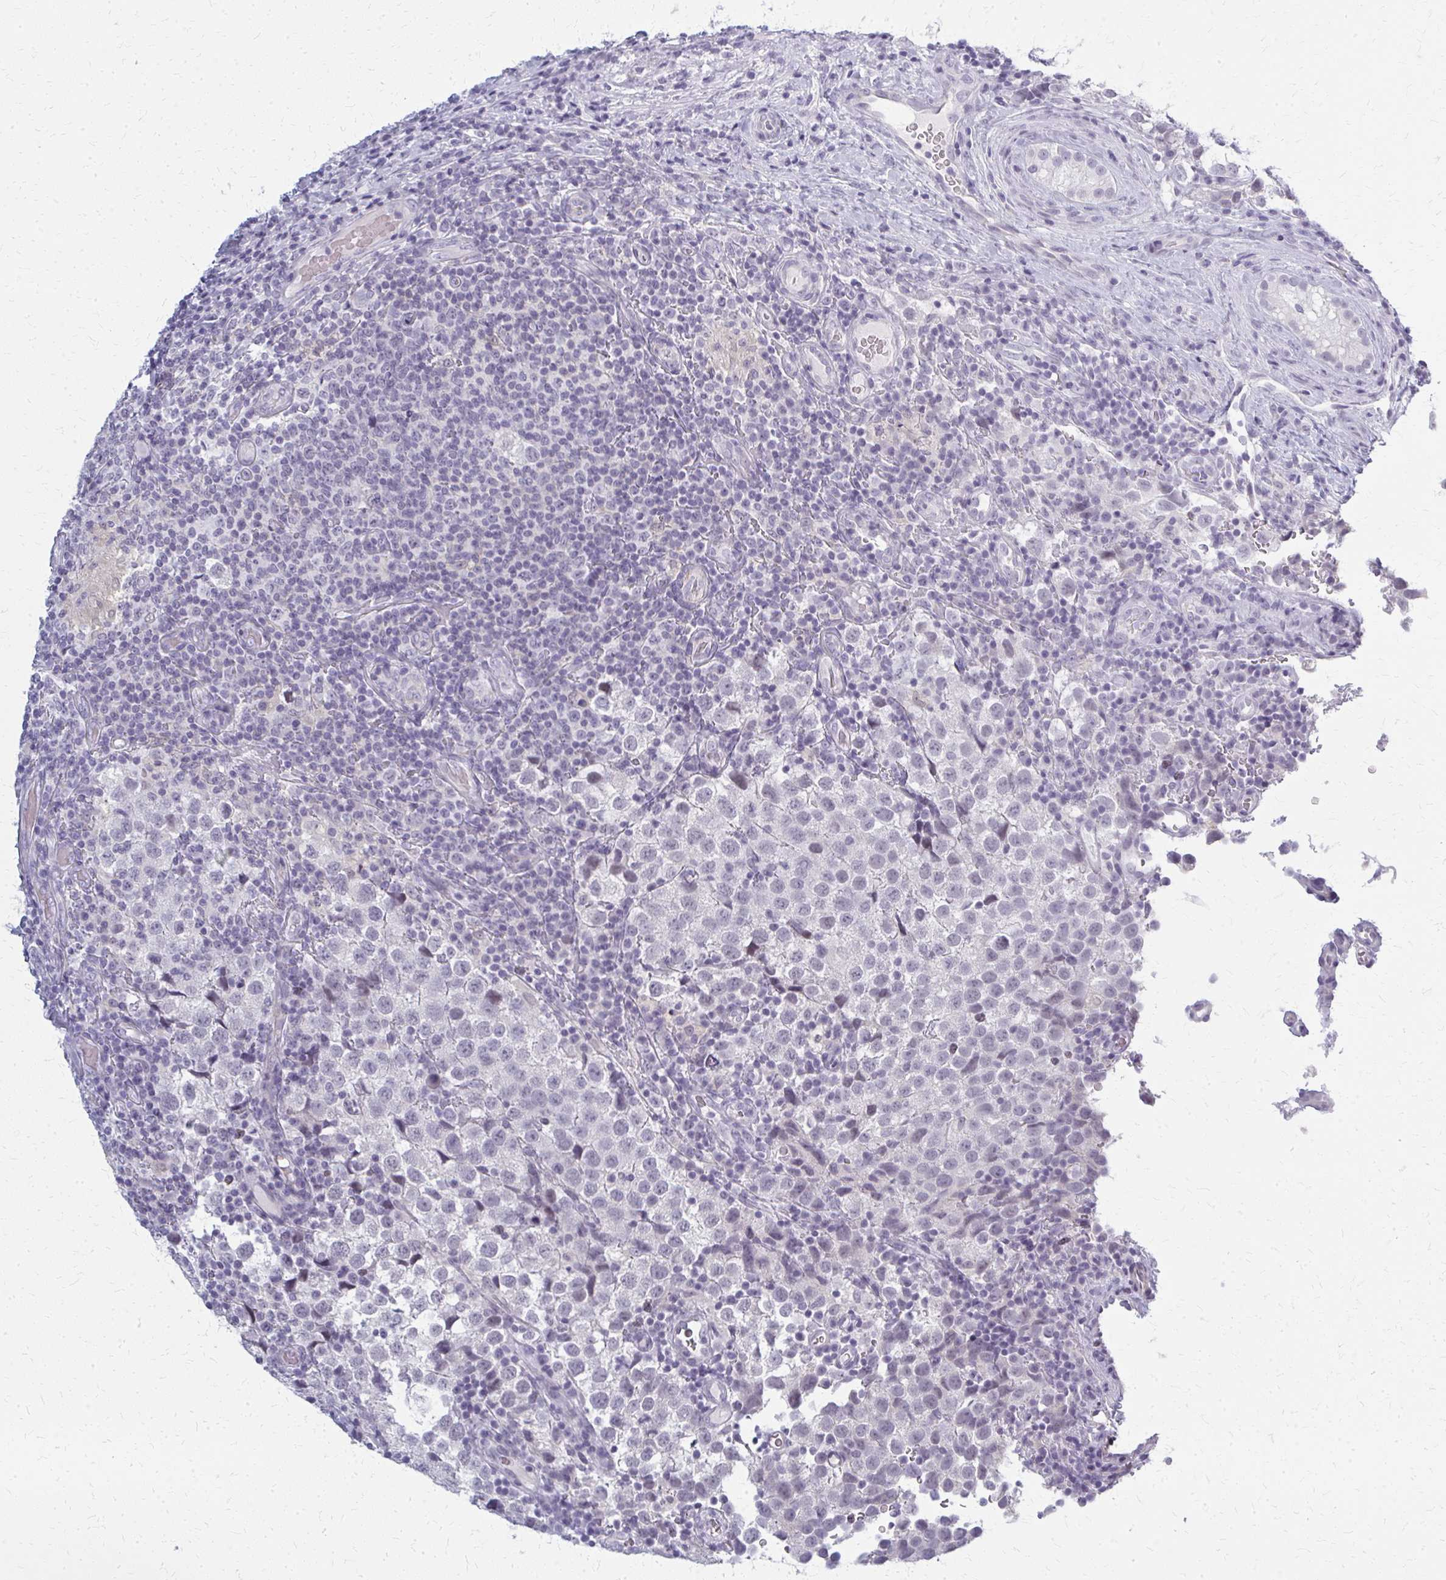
{"staining": {"intensity": "negative", "quantity": "none", "location": "none"}, "tissue": "testis cancer", "cell_type": "Tumor cells", "image_type": "cancer", "snomed": [{"axis": "morphology", "description": "Seminoma, NOS"}, {"axis": "topography", "description": "Testis"}], "caption": "IHC micrograph of neoplastic tissue: human testis cancer (seminoma) stained with DAB (3,3'-diaminobenzidine) demonstrates no significant protein expression in tumor cells.", "gene": "CASQ2", "patient": {"sex": "male", "age": 34}}